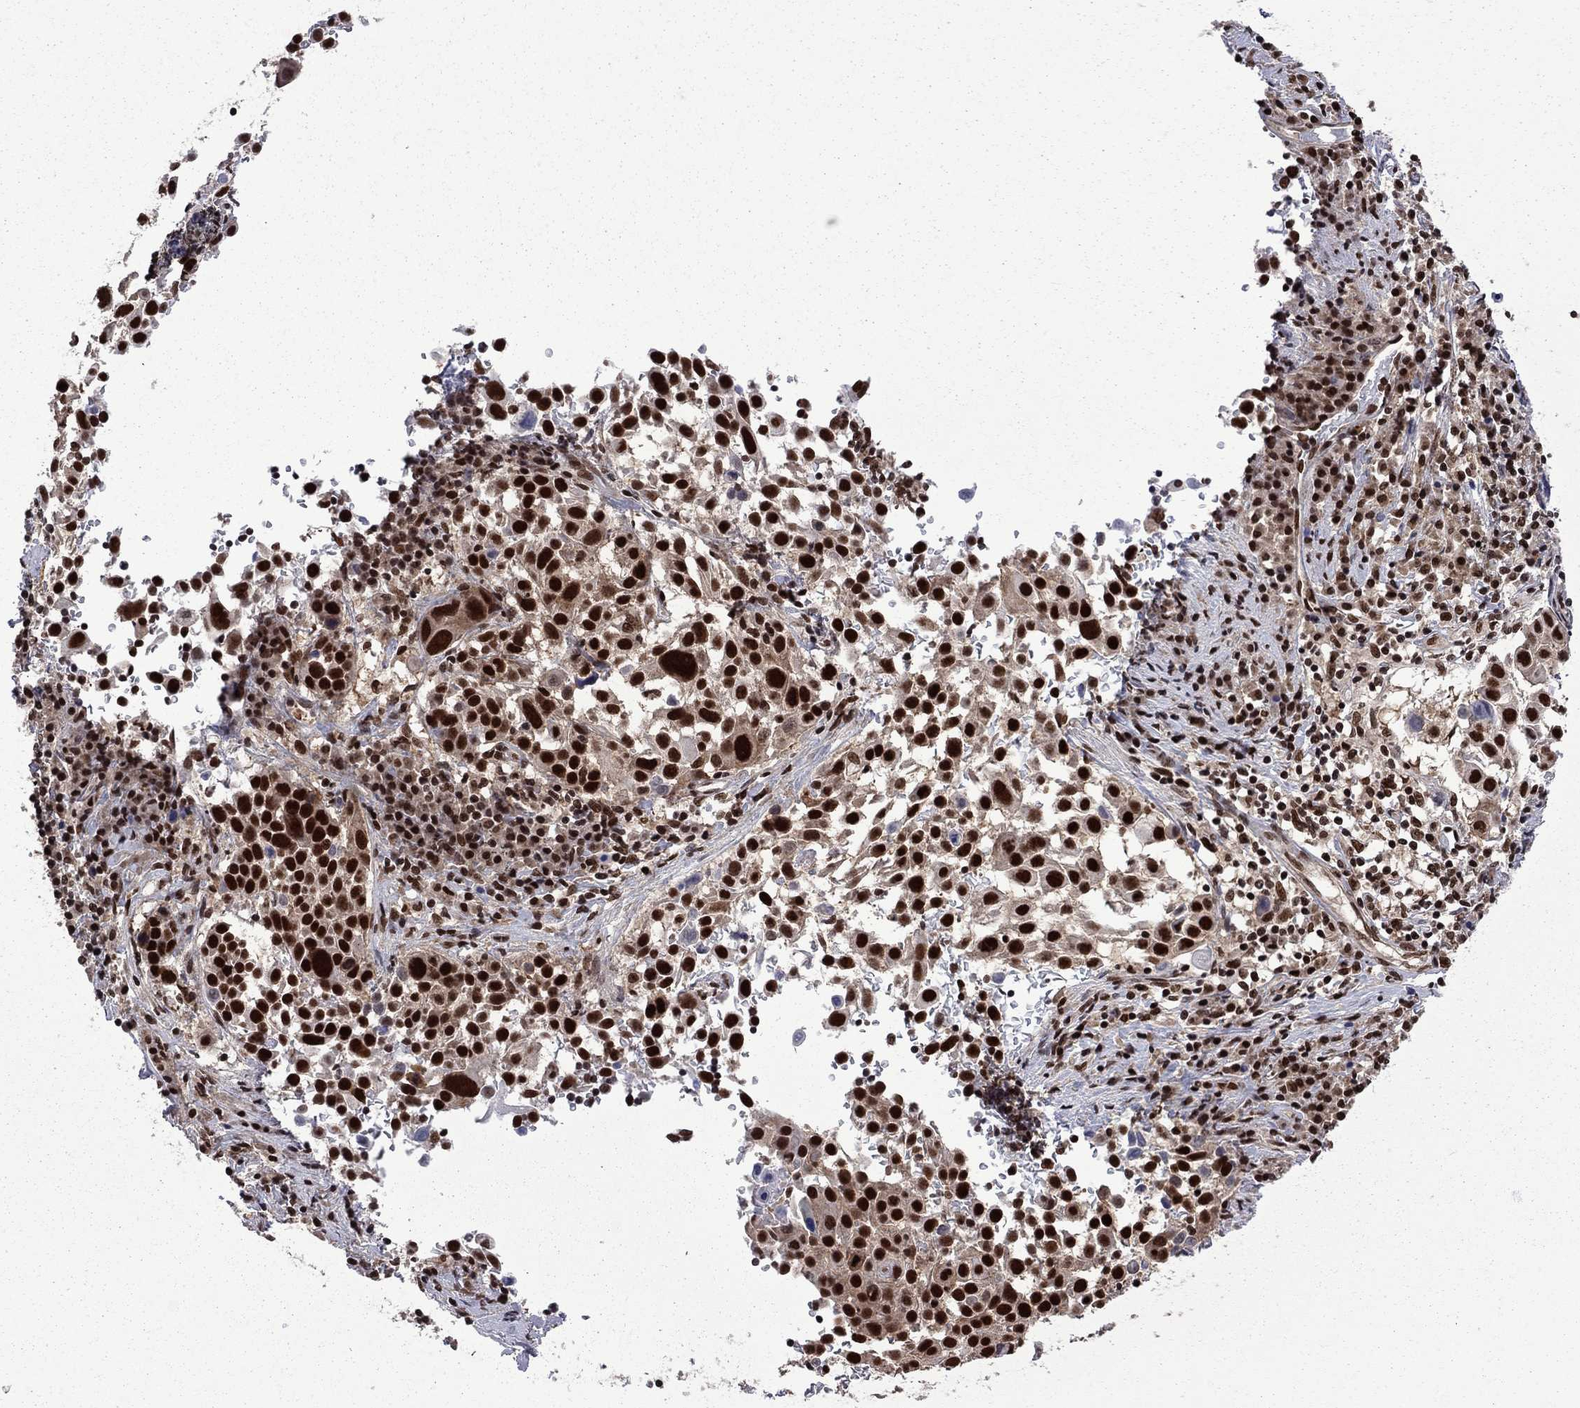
{"staining": {"intensity": "strong", "quantity": ">75%", "location": "nuclear"}, "tissue": "lung cancer", "cell_type": "Tumor cells", "image_type": "cancer", "snomed": [{"axis": "morphology", "description": "Squamous cell carcinoma, NOS"}, {"axis": "topography", "description": "Lung"}], "caption": "Protein staining exhibits strong nuclear positivity in about >75% of tumor cells in lung cancer.", "gene": "MED25", "patient": {"sex": "male", "age": 57}}